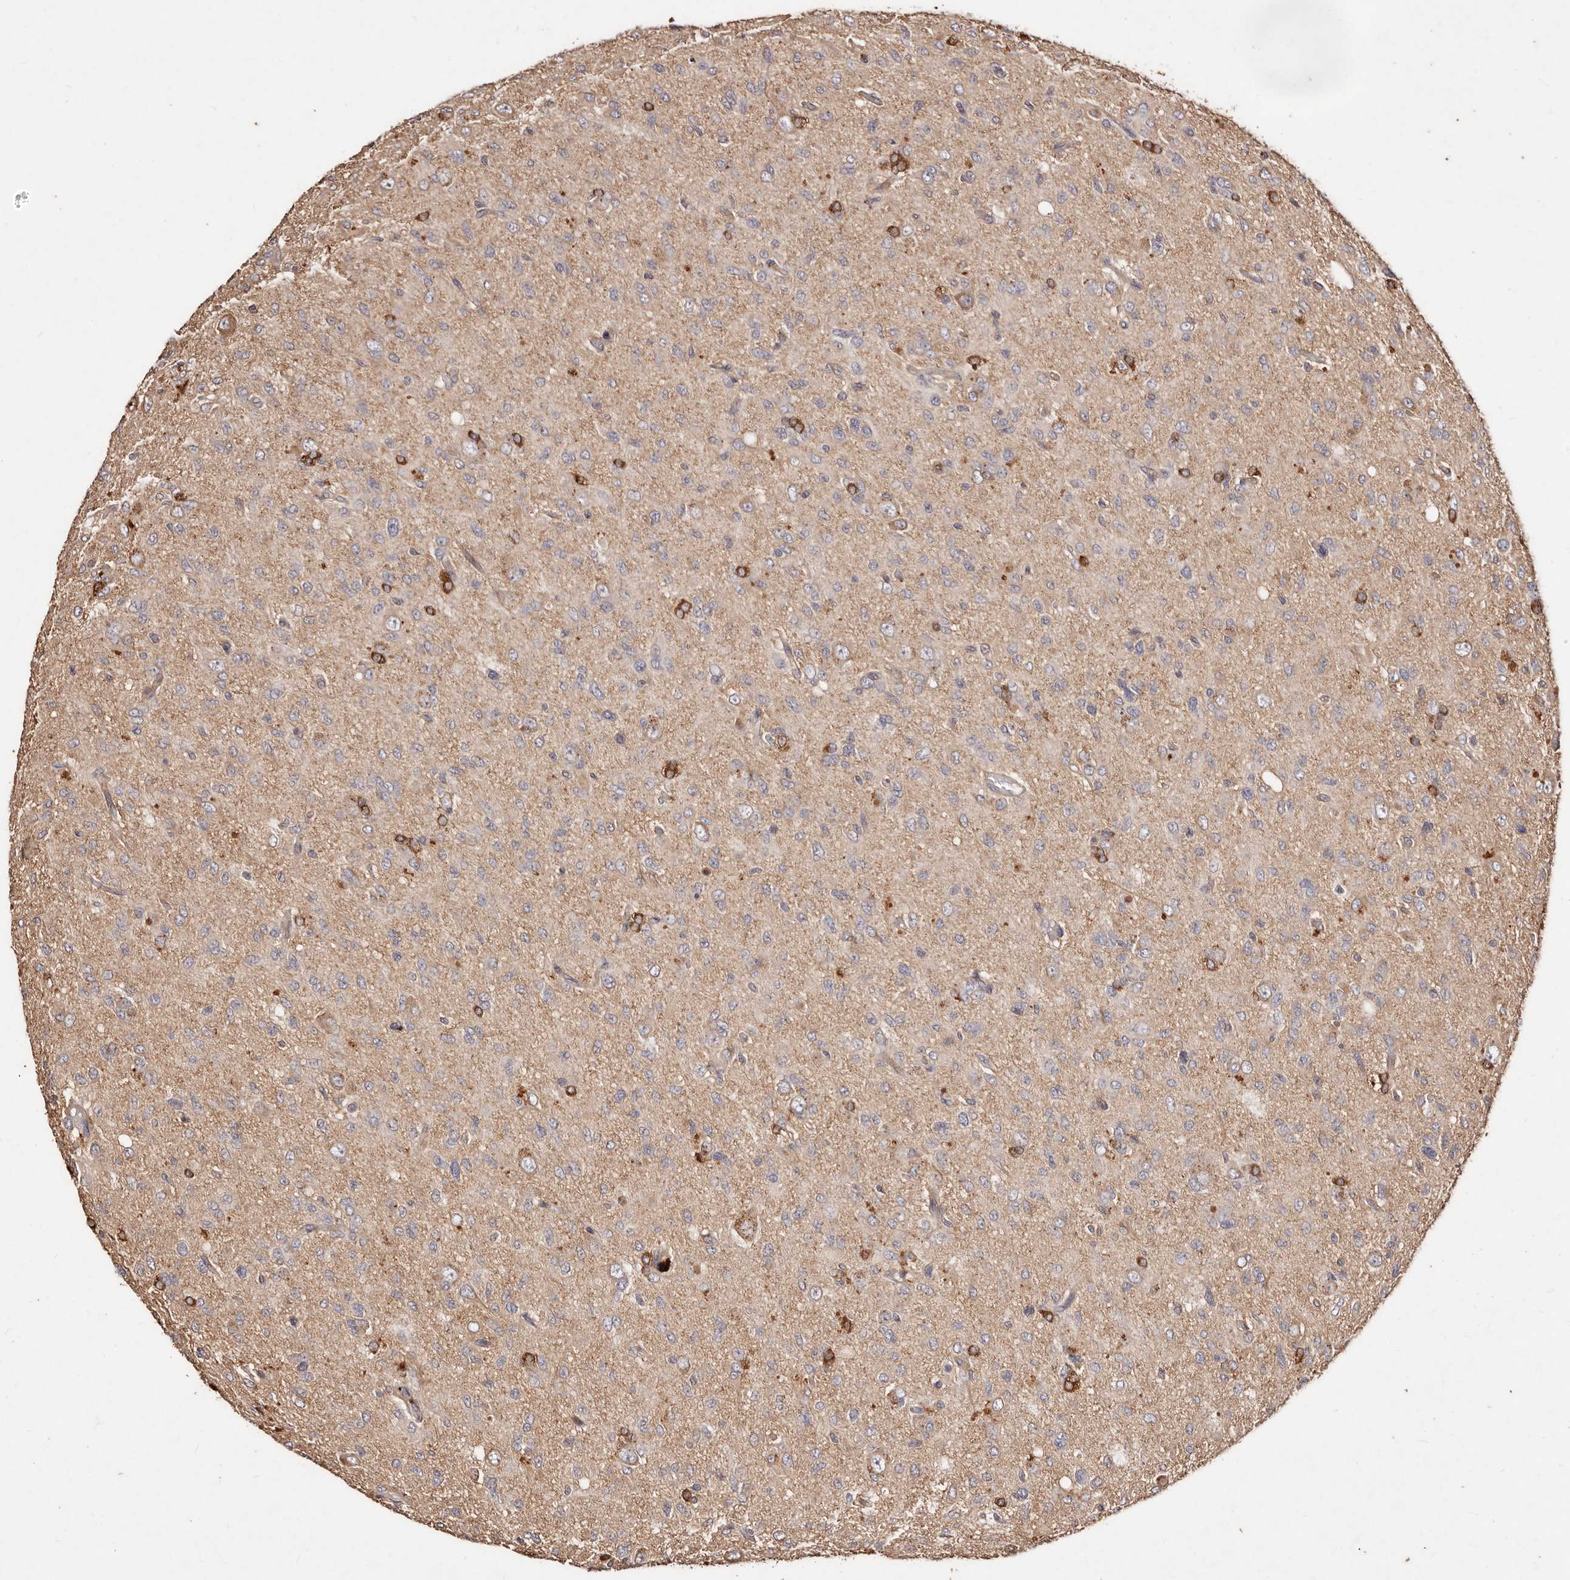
{"staining": {"intensity": "negative", "quantity": "none", "location": "none"}, "tissue": "glioma", "cell_type": "Tumor cells", "image_type": "cancer", "snomed": [{"axis": "morphology", "description": "Glioma, malignant, High grade"}, {"axis": "topography", "description": "Brain"}], "caption": "Tumor cells are negative for protein expression in human malignant glioma (high-grade).", "gene": "CCL14", "patient": {"sex": "female", "age": 59}}